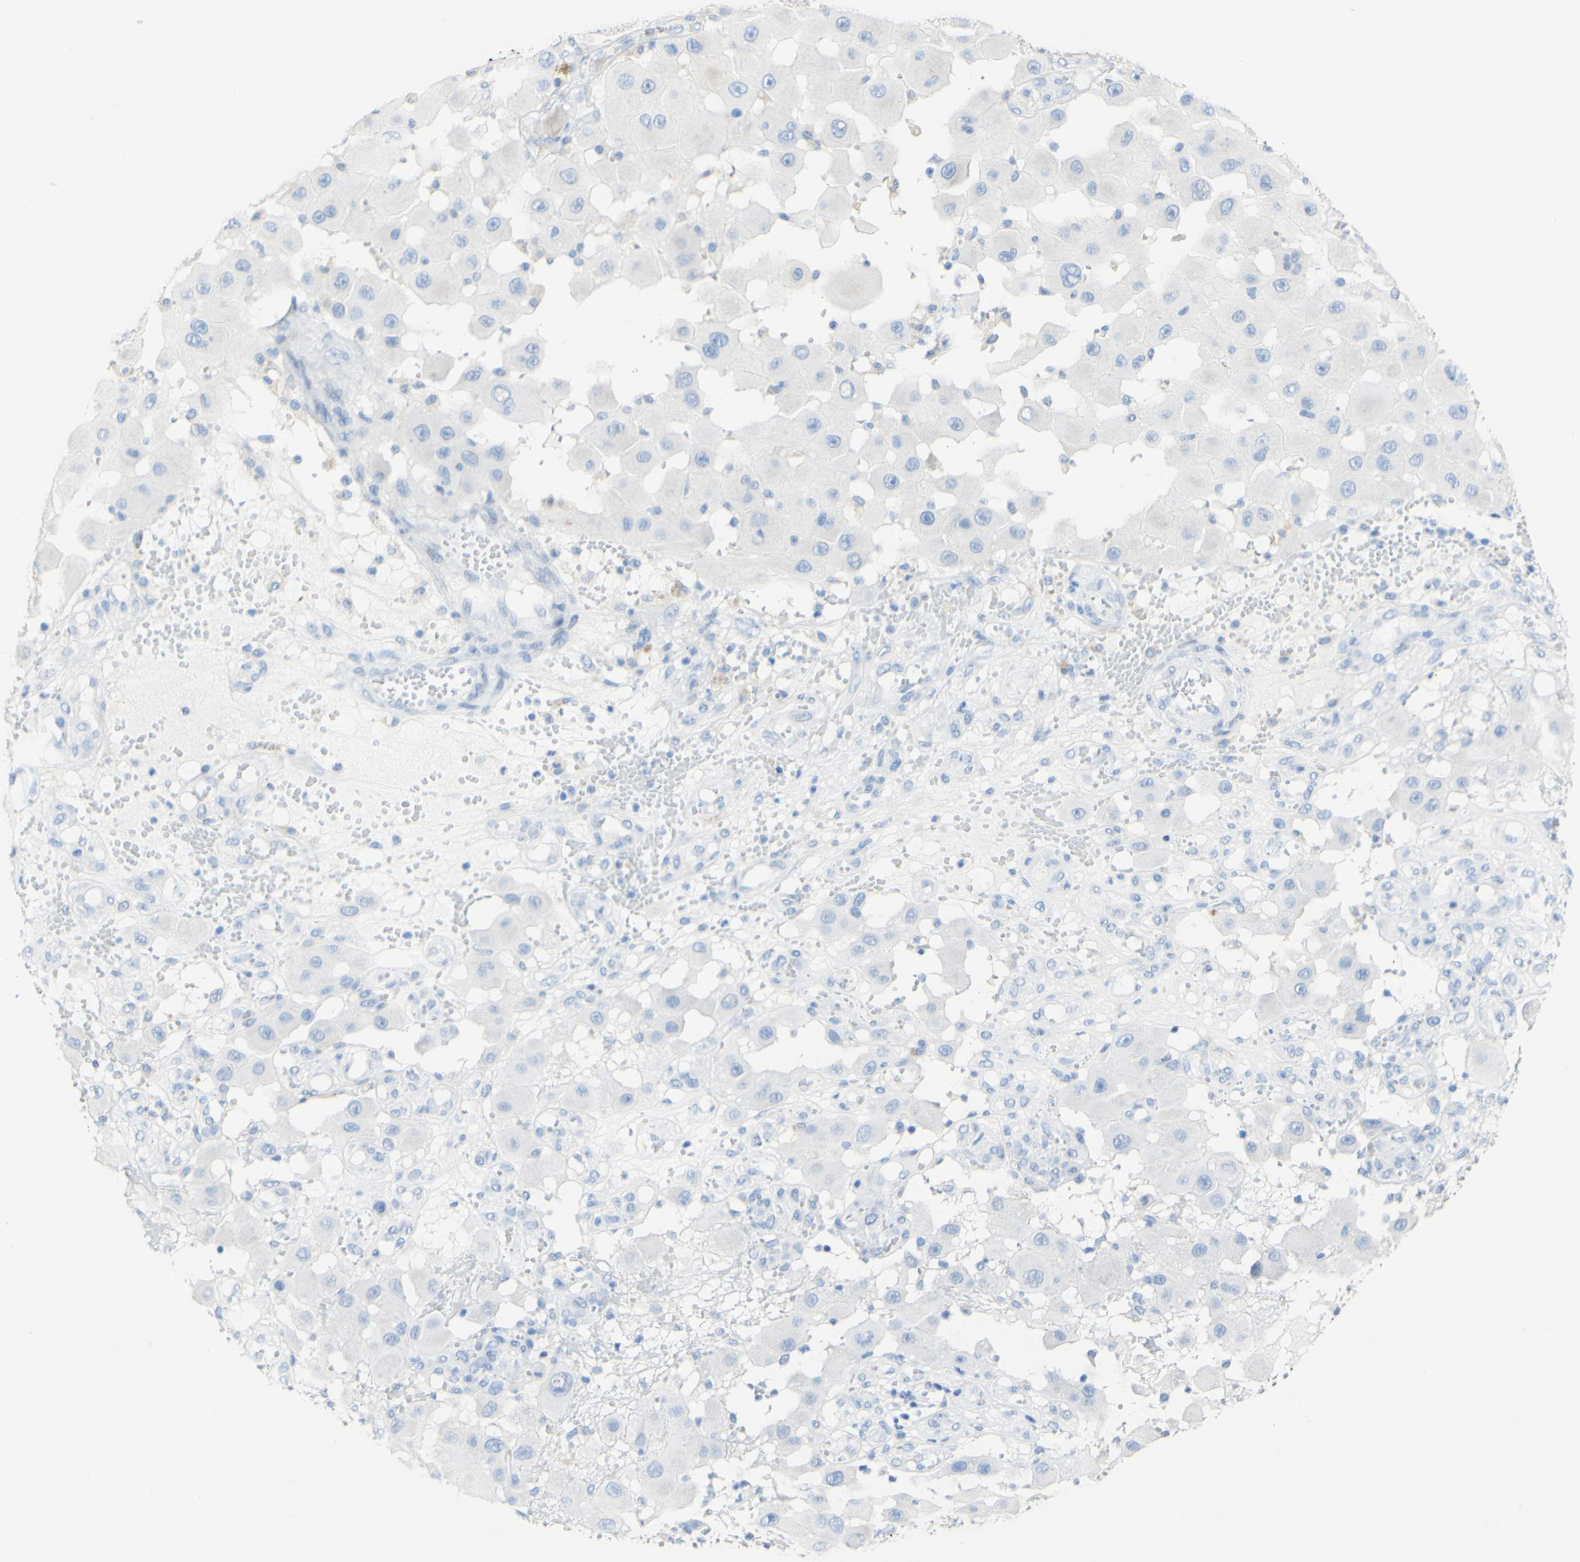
{"staining": {"intensity": "negative", "quantity": "none", "location": "none"}, "tissue": "melanoma", "cell_type": "Tumor cells", "image_type": "cancer", "snomed": [{"axis": "morphology", "description": "Malignant melanoma, NOS"}, {"axis": "topography", "description": "Skin"}], "caption": "The micrograph displays no significant expression in tumor cells of melanoma.", "gene": "DSC2", "patient": {"sex": "female", "age": 81}}